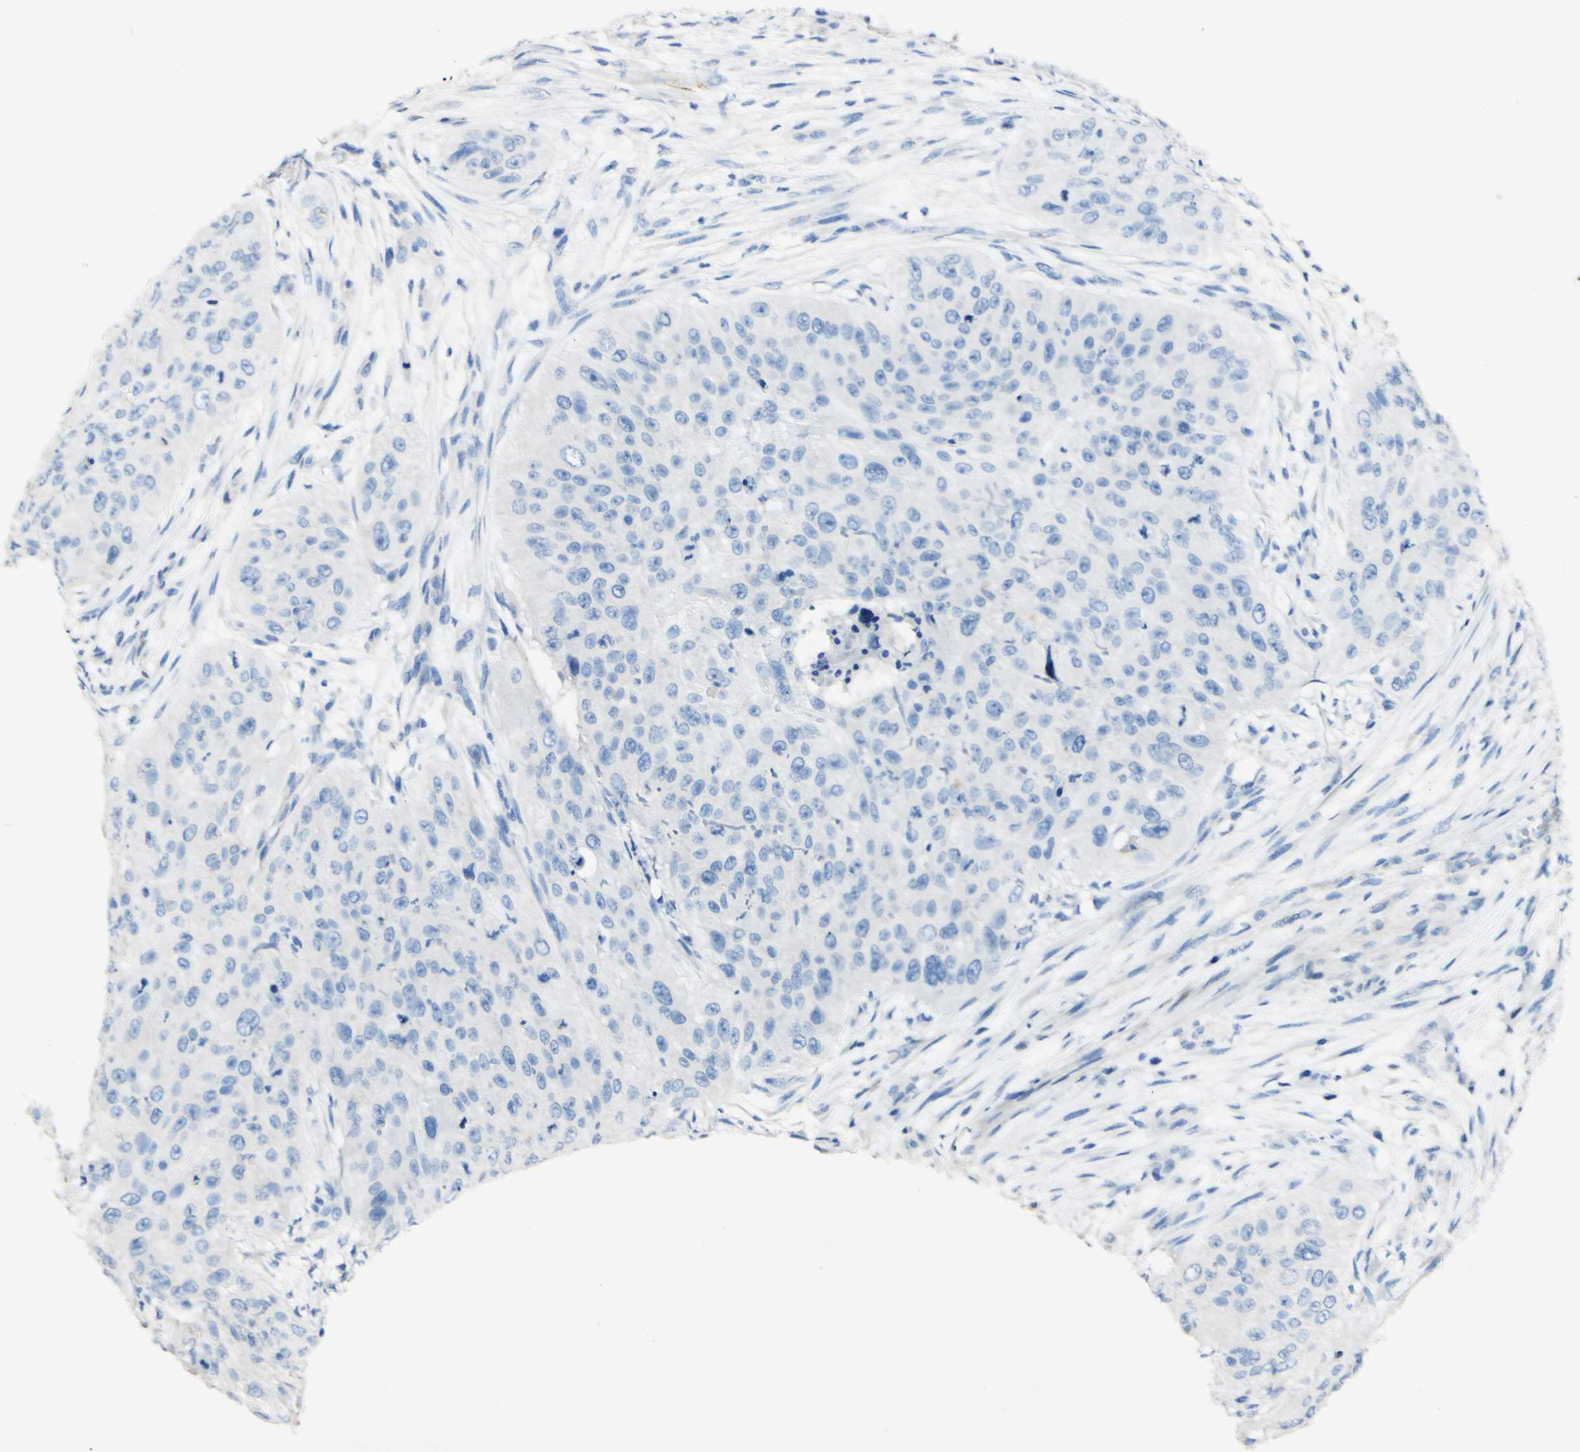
{"staining": {"intensity": "negative", "quantity": "none", "location": "none"}, "tissue": "skin cancer", "cell_type": "Tumor cells", "image_type": "cancer", "snomed": [{"axis": "morphology", "description": "Squamous cell carcinoma, NOS"}, {"axis": "topography", "description": "Skin"}], "caption": "The micrograph shows no staining of tumor cells in skin squamous cell carcinoma.", "gene": "FGF4", "patient": {"sex": "female", "age": 80}}